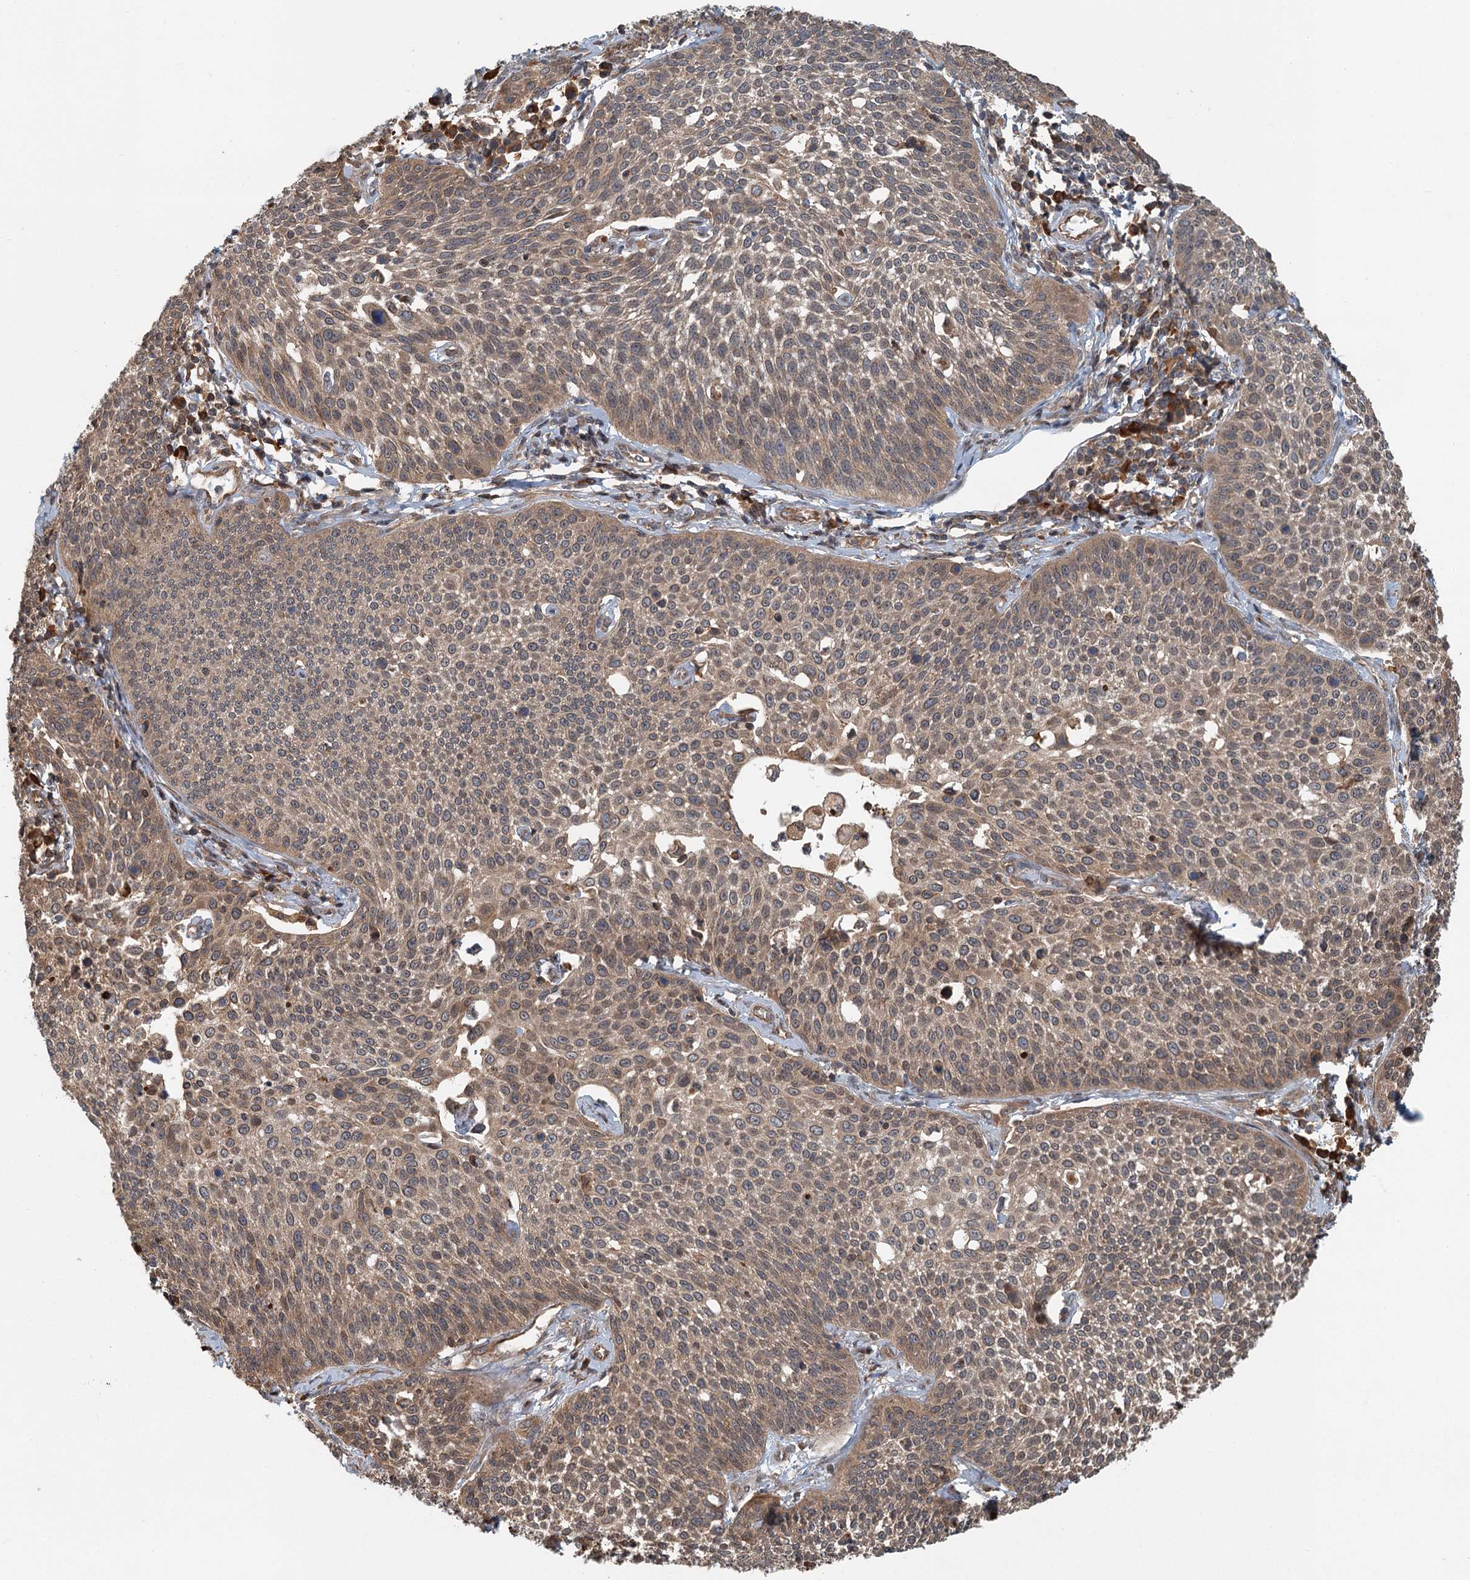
{"staining": {"intensity": "weak", "quantity": ">75%", "location": "cytoplasmic/membranous"}, "tissue": "cervical cancer", "cell_type": "Tumor cells", "image_type": "cancer", "snomed": [{"axis": "morphology", "description": "Squamous cell carcinoma, NOS"}, {"axis": "topography", "description": "Cervix"}], "caption": "Brown immunohistochemical staining in cervical squamous cell carcinoma demonstrates weak cytoplasmic/membranous expression in approximately >75% of tumor cells. (DAB (3,3'-diaminobenzidine) IHC with brightfield microscopy, high magnification).", "gene": "ZNF527", "patient": {"sex": "female", "age": 34}}